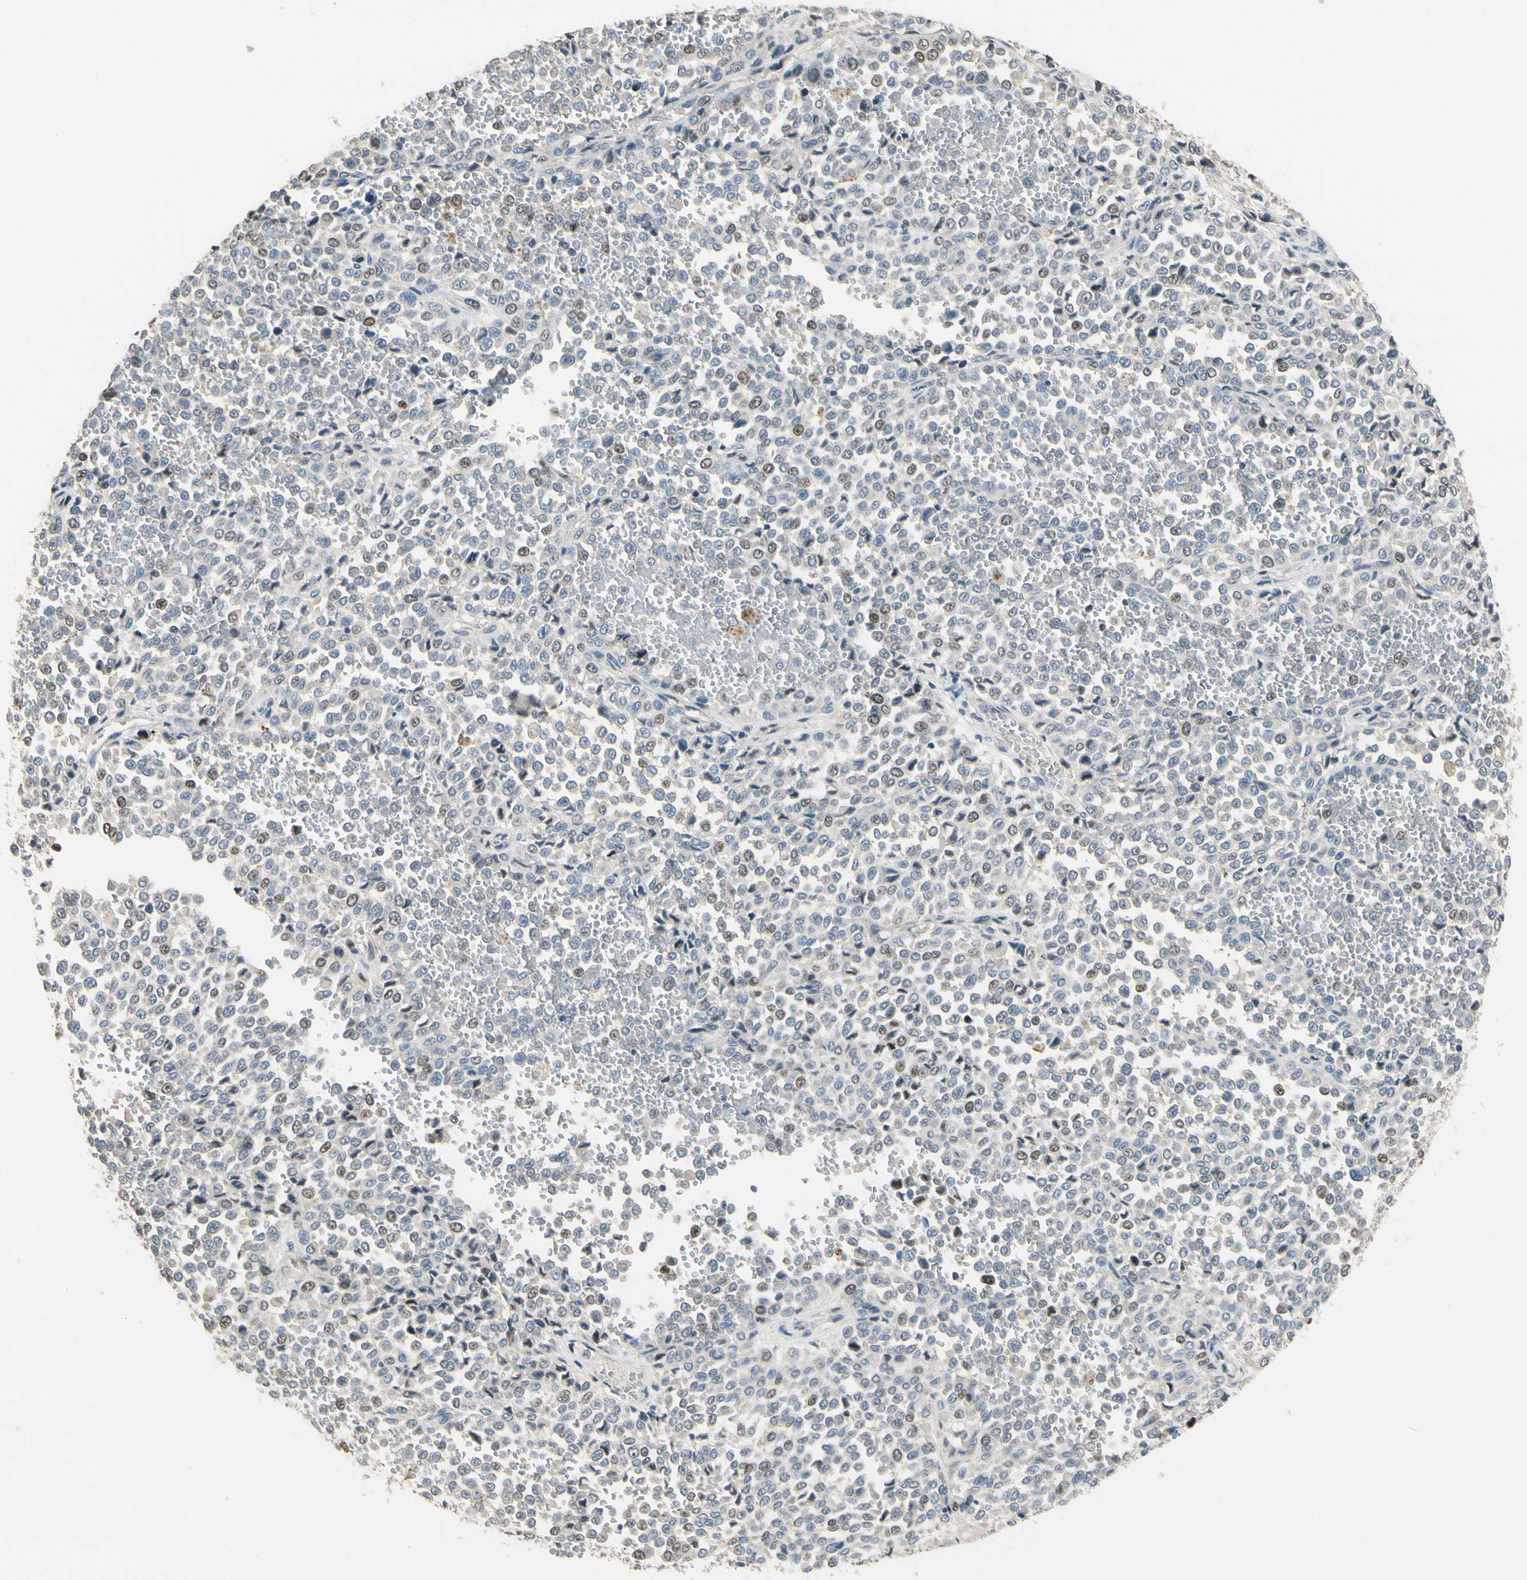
{"staining": {"intensity": "weak", "quantity": "<25%", "location": "nuclear"}, "tissue": "melanoma", "cell_type": "Tumor cells", "image_type": "cancer", "snomed": [{"axis": "morphology", "description": "Malignant melanoma, Metastatic site"}, {"axis": "topography", "description": "Pancreas"}], "caption": "The image displays no significant positivity in tumor cells of malignant melanoma (metastatic site).", "gene": "ZKSCAN4", "patient": {"sex": "female", "age": 30}}